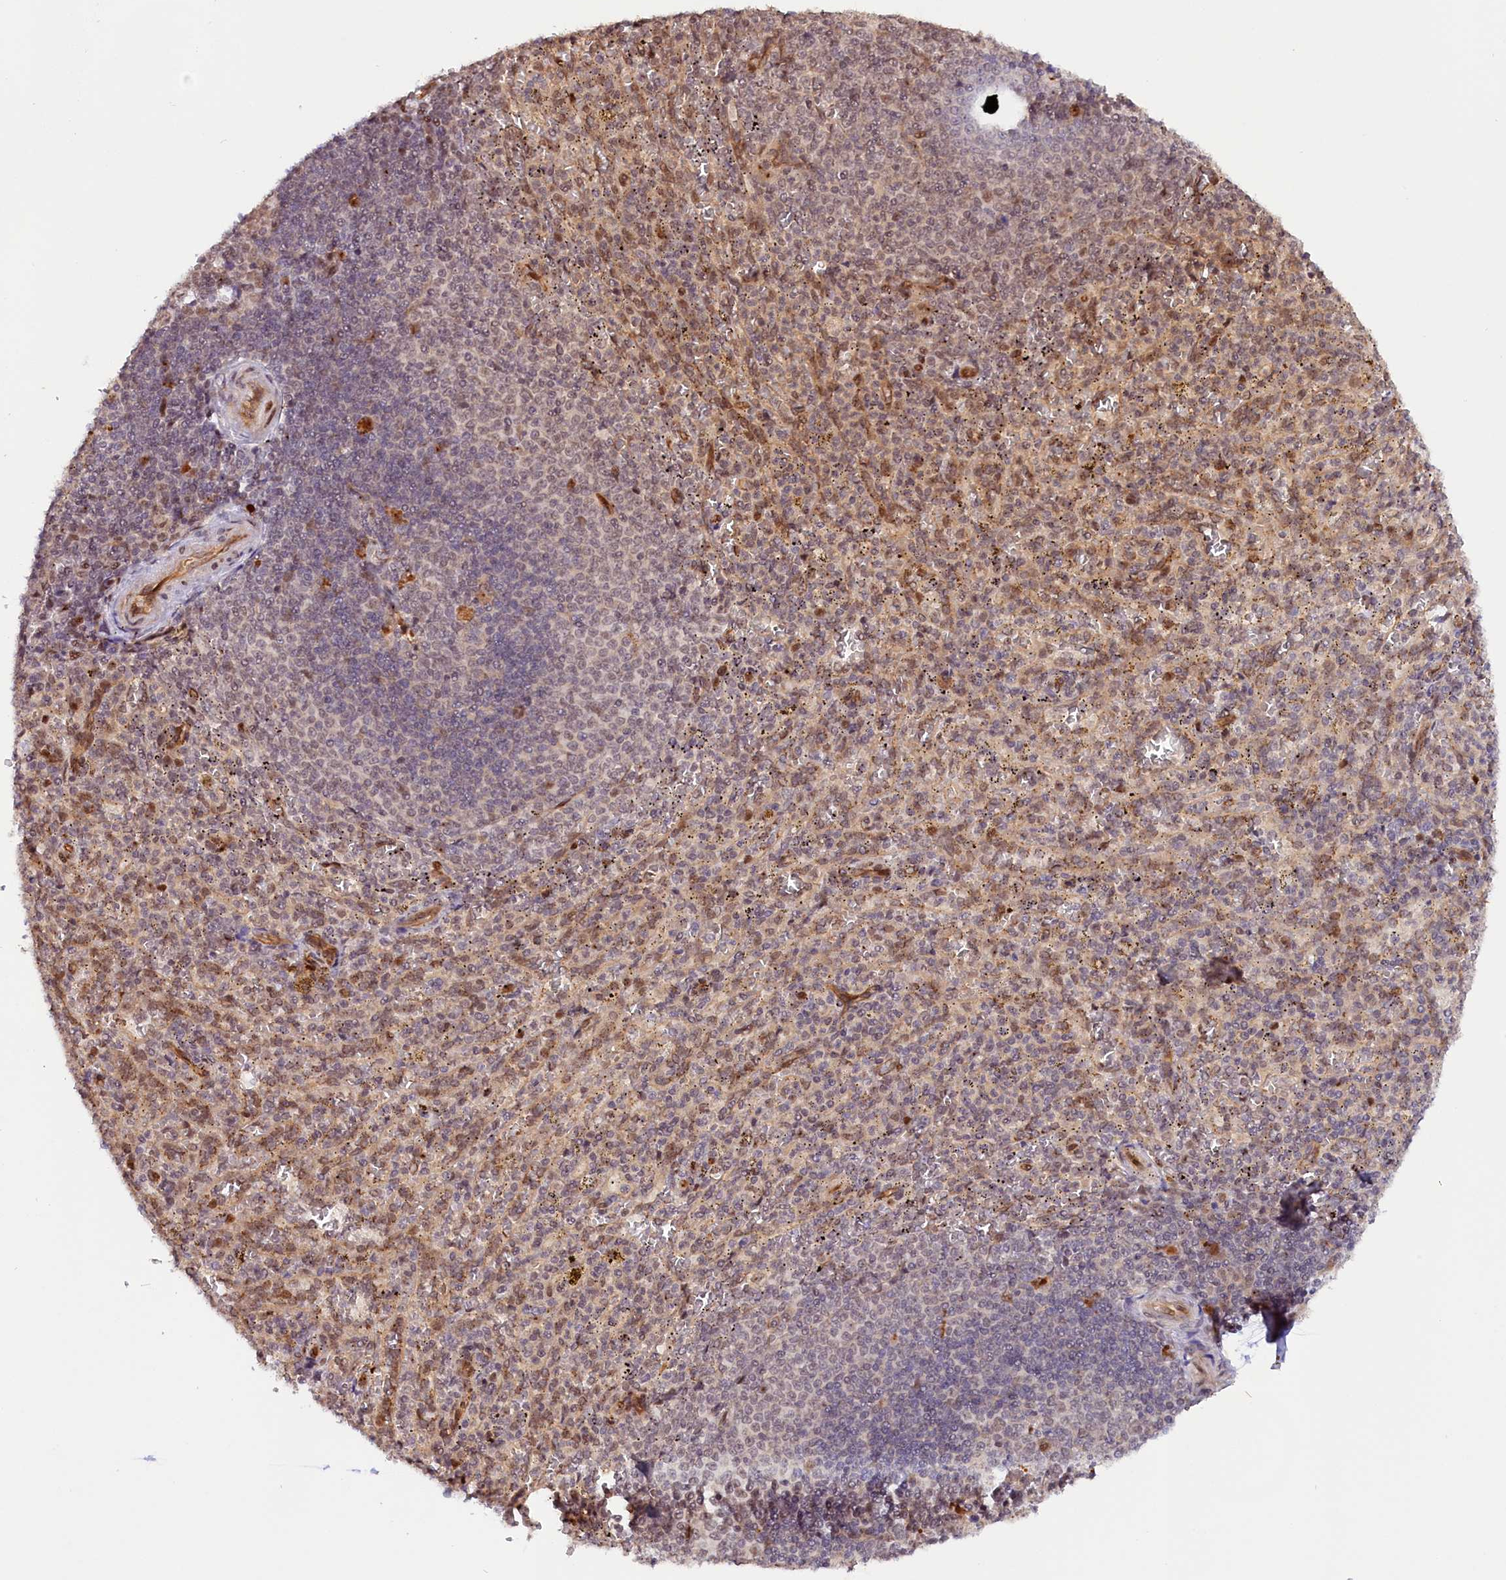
{"staining": {"intensity": "moderate", "quantity": "<25%", "location": "nuclear"}, "tissue": "spleen", "cell_type": "Cells in red pulp", "image_type": "normal", "snomed": [{"axis": "morphology", "description": "Normal tissue, NOS"}, {"axis": "topography", "description": "Spleen"}], "caption": "Immunohistochemistry (IHC) image of unremarkable spleen stained for a protein (brown), which demonstrates low levels of moderate nuclear staining in approximately <25% of cells in red pulp.", "gene": "ANKRD24", "patient": {"sex": "female", "age": 21}}